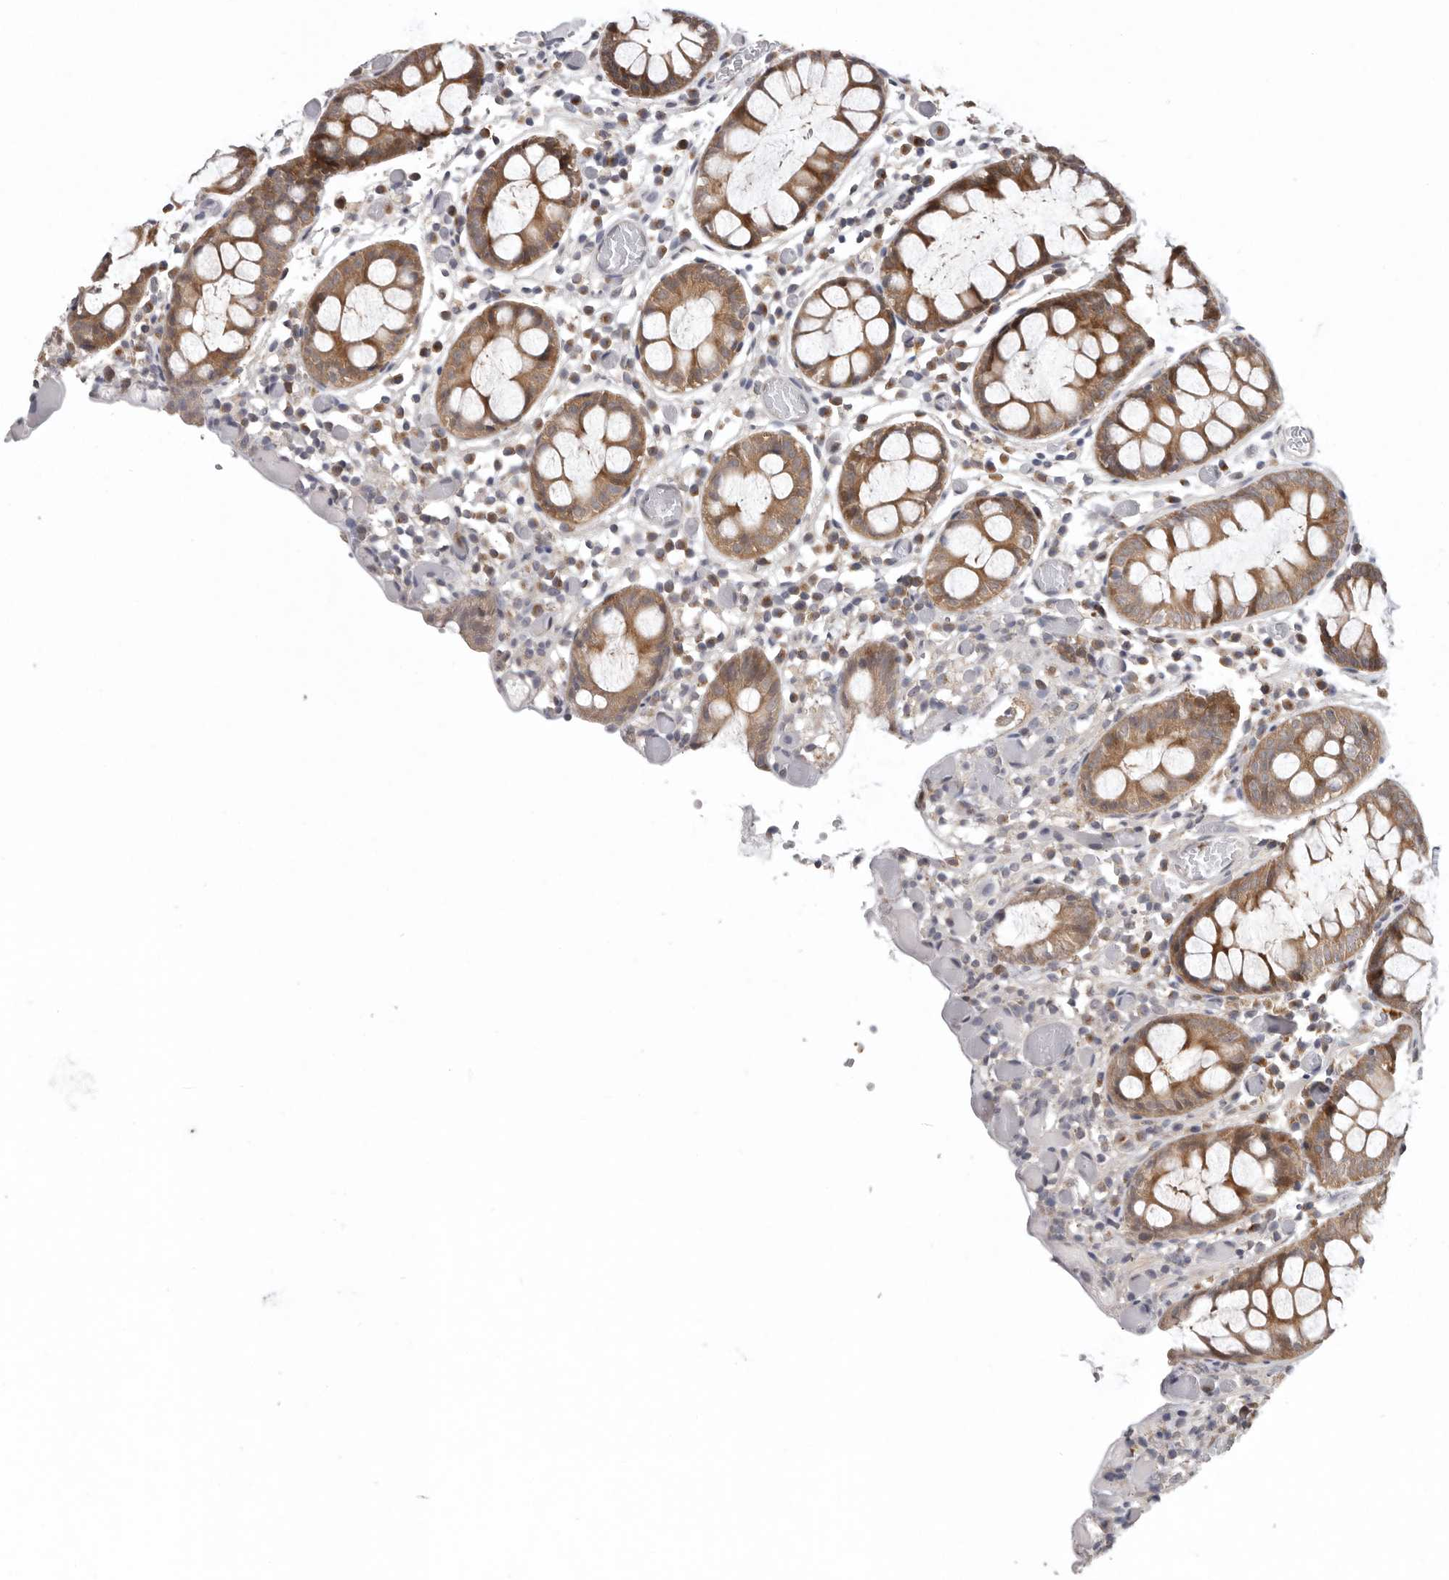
{"staining": {"intensity": "weak", "quantity": ">75%", "location": "cytoplasmic/membranous"}, "tissue": "colon", "cell_type": "Endothelial cells", "image_type": "normal", "snomed": [{"axis": "morphology", "description": "Normal tissue, NOS"}, {"axis": "topography", "description": "Colon"}], "caption": "Endothelial cells show low levels of weak cytoplasmic/membranous positivity in approximately >75% of cells in unremarkable human colon. The staining was performed using DAB (3,3'-diaminobenzidine) to visualize the protein expression in brown, while the nuclei were stained in blue with hematoxylin (Magnification: 20x).", "gene": "RALGPS2", "patient": {"sex": "male", "age": 14}}